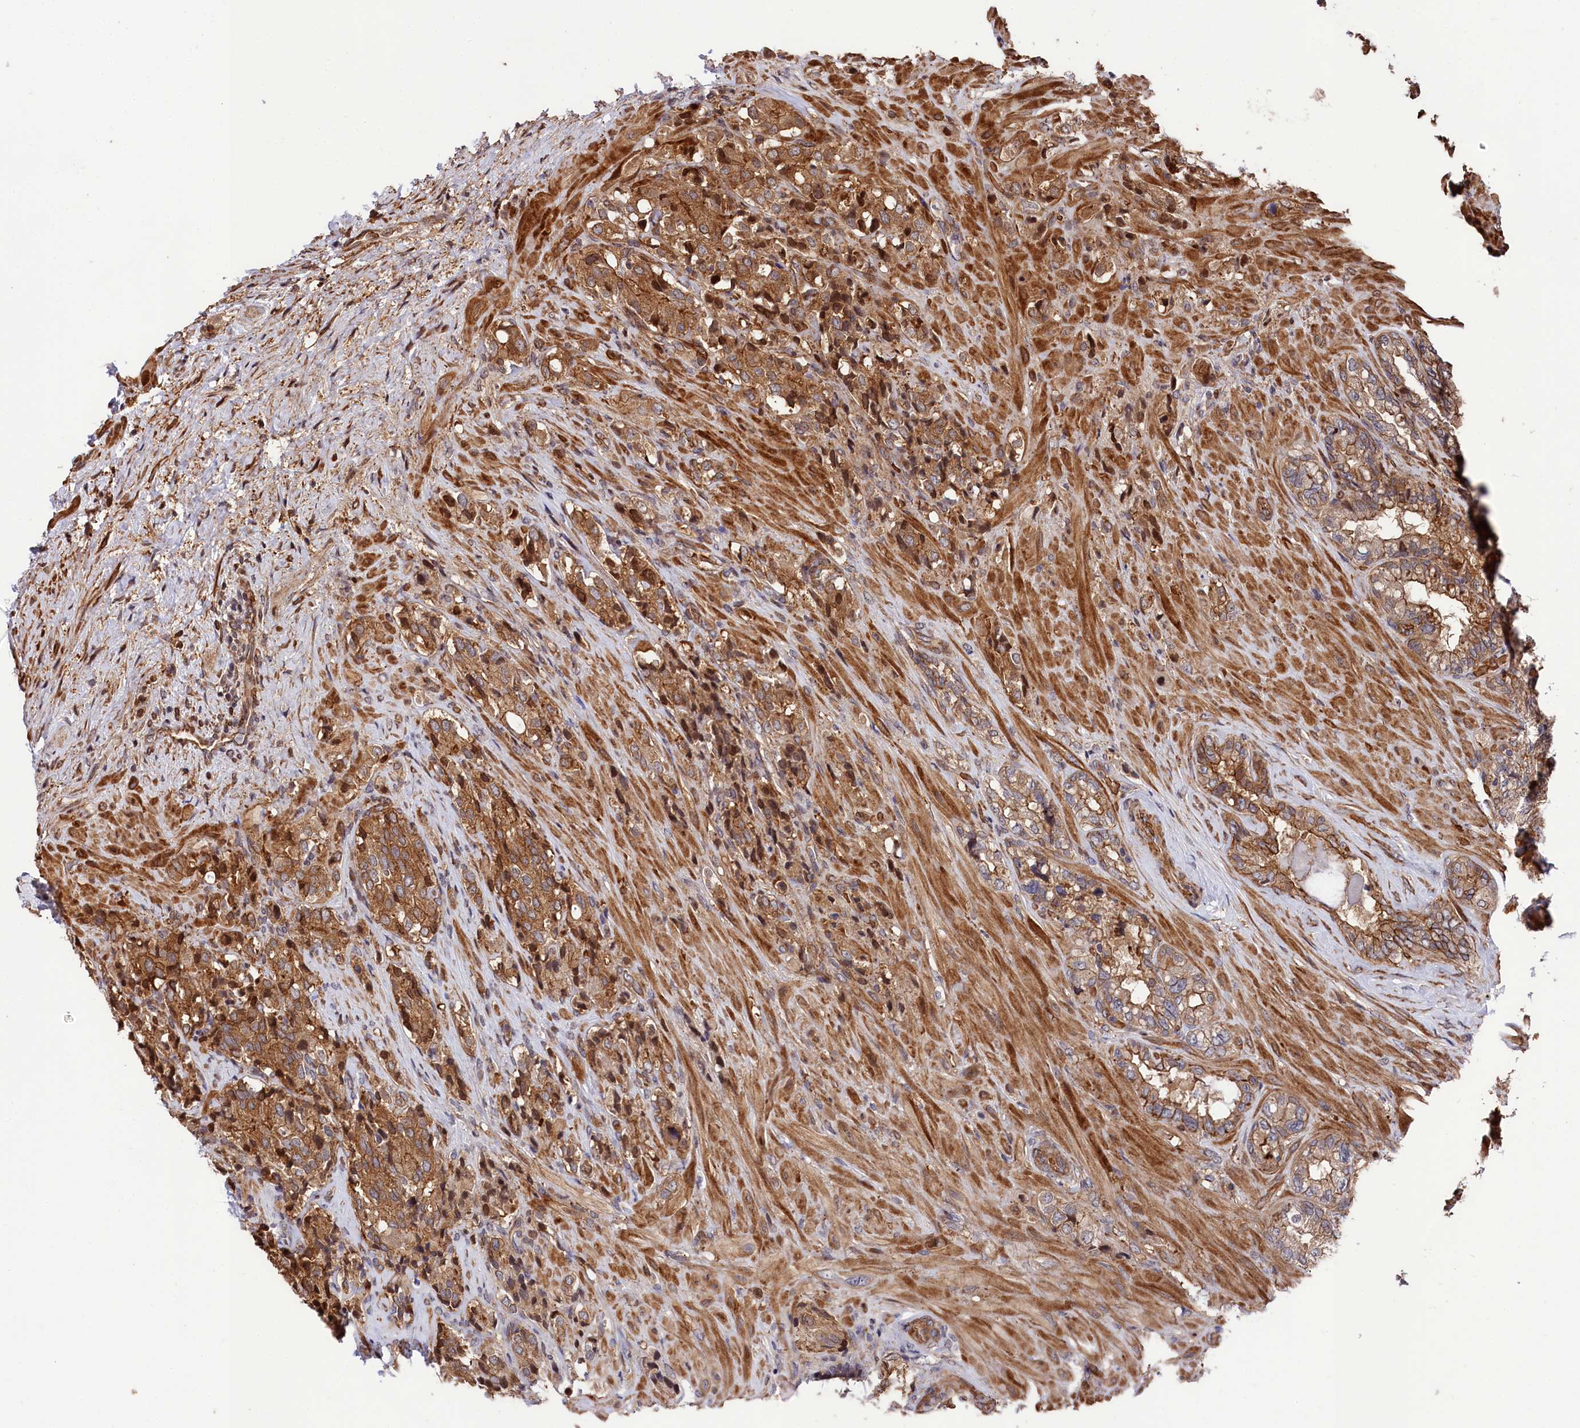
{"staining": {"intensity": "moderate", "quantity": ">75%", "location": "cytoplasmic/membranous"}, "tissue": "prostate cancer", "cell_type": "Tumor cells", "image_type": "cancer", "snomed": [{"axis": "morphology", "description": "Adenocarcinoma, High grade"}, {"axis": "topography", "description": "Prostate"}], "caption": "This is an image of immunohistochemistry staining of prostate cancer, which shows moderate positivity in the cytoplasmic/membranous of tumor cells.", "gene": "TNKS1BP1", "patient": {"sex": "male", "age": 65}}